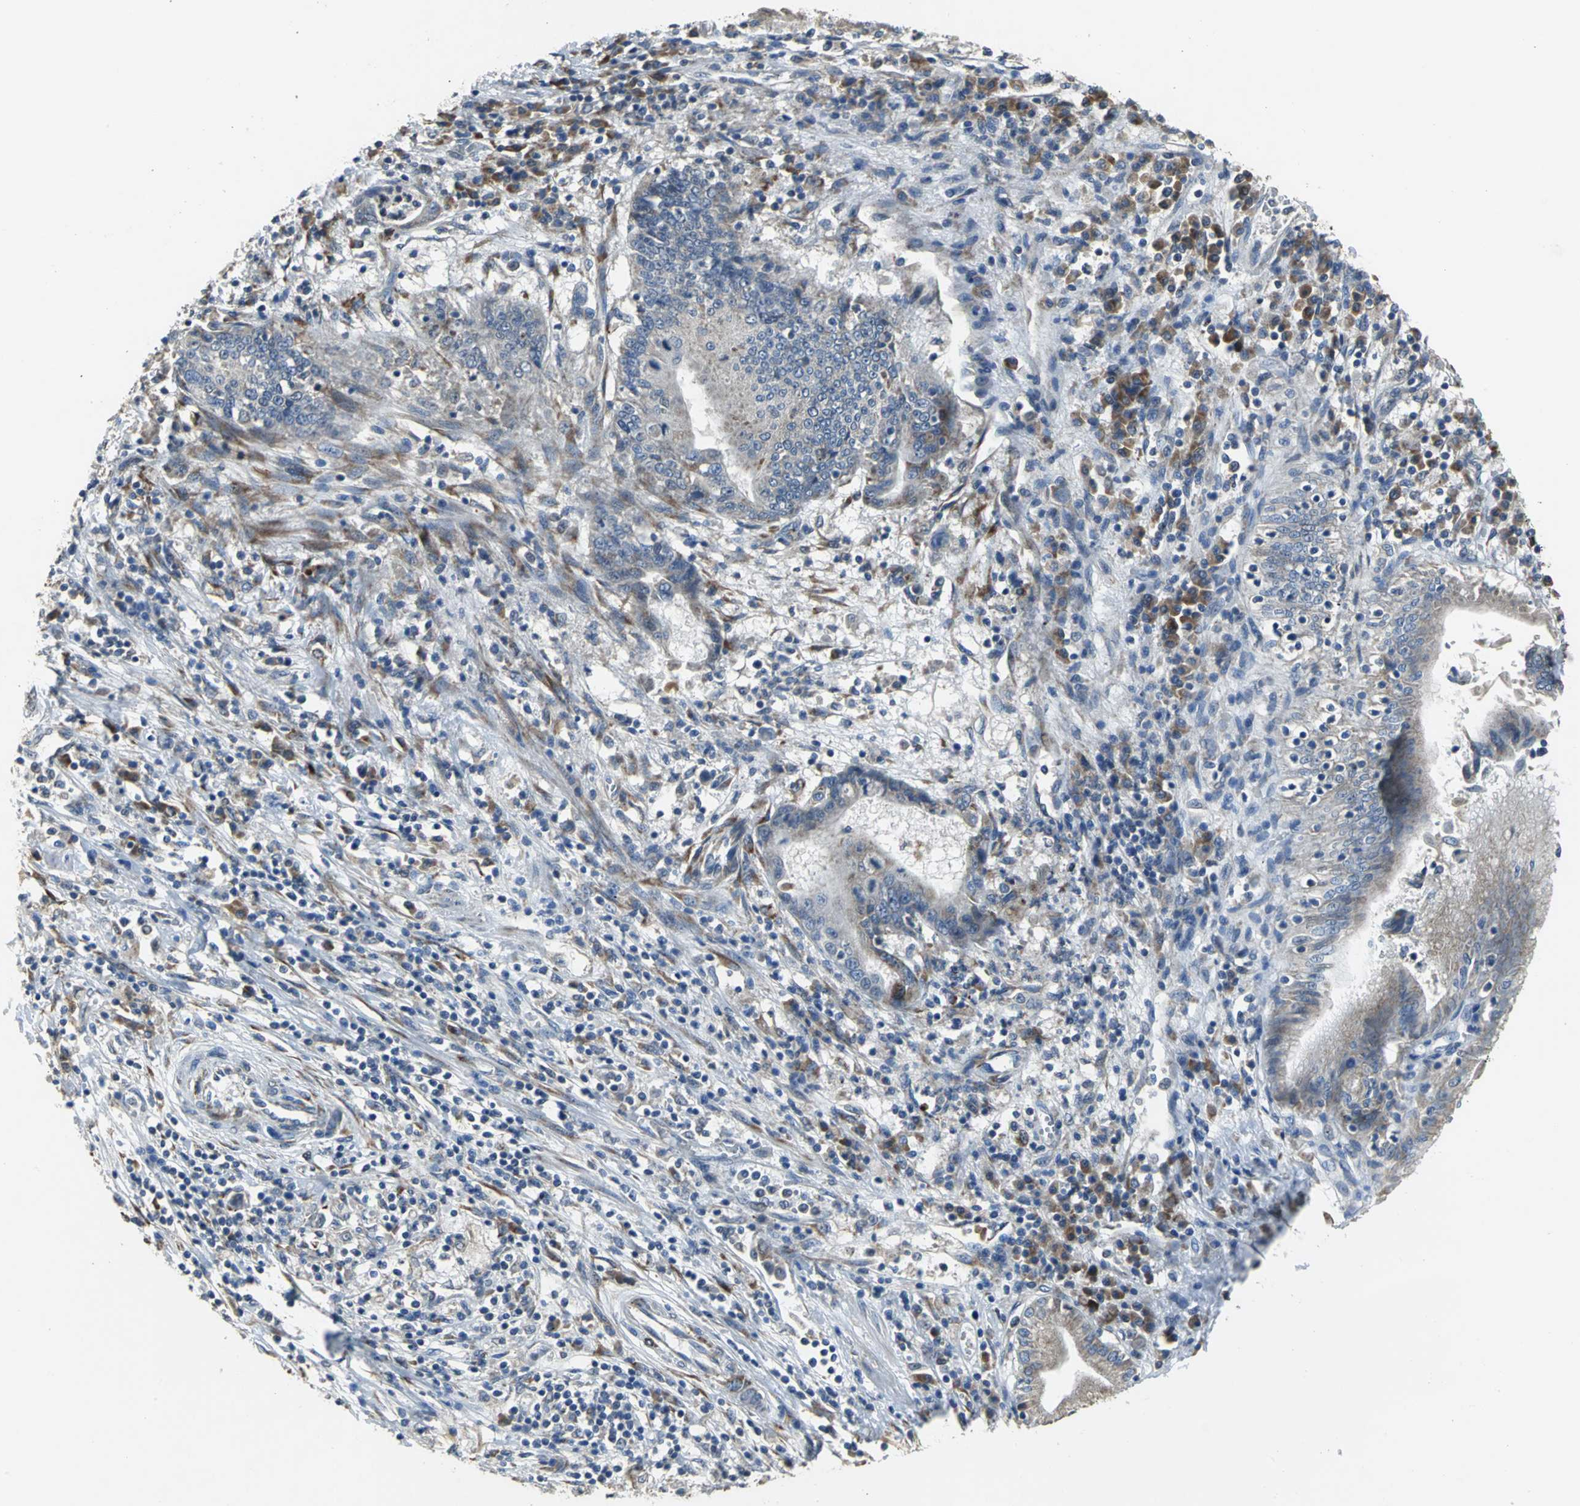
{"staining": {"intensity": "weak", "quantity": "25%-75%", "location": "cytoplasmic/membranous"}, "tissue": "pancreatic cancer", "cell_type": "Tumor cells", "image_type": "cancer", "snomed": [{"axis": "morphology", "description": "Adenocarcinoma, NOS"}, {"axis": "topography", "description": "Pancreas"}], "caption": "Weak cytoplasmic/membranous protein positivity is identified in approximately 25%-75% of tumor cells in pancreatic adenocarcinoma.", "gene": "EIF5A", "patient": {"sex": "female", "age": 48}}